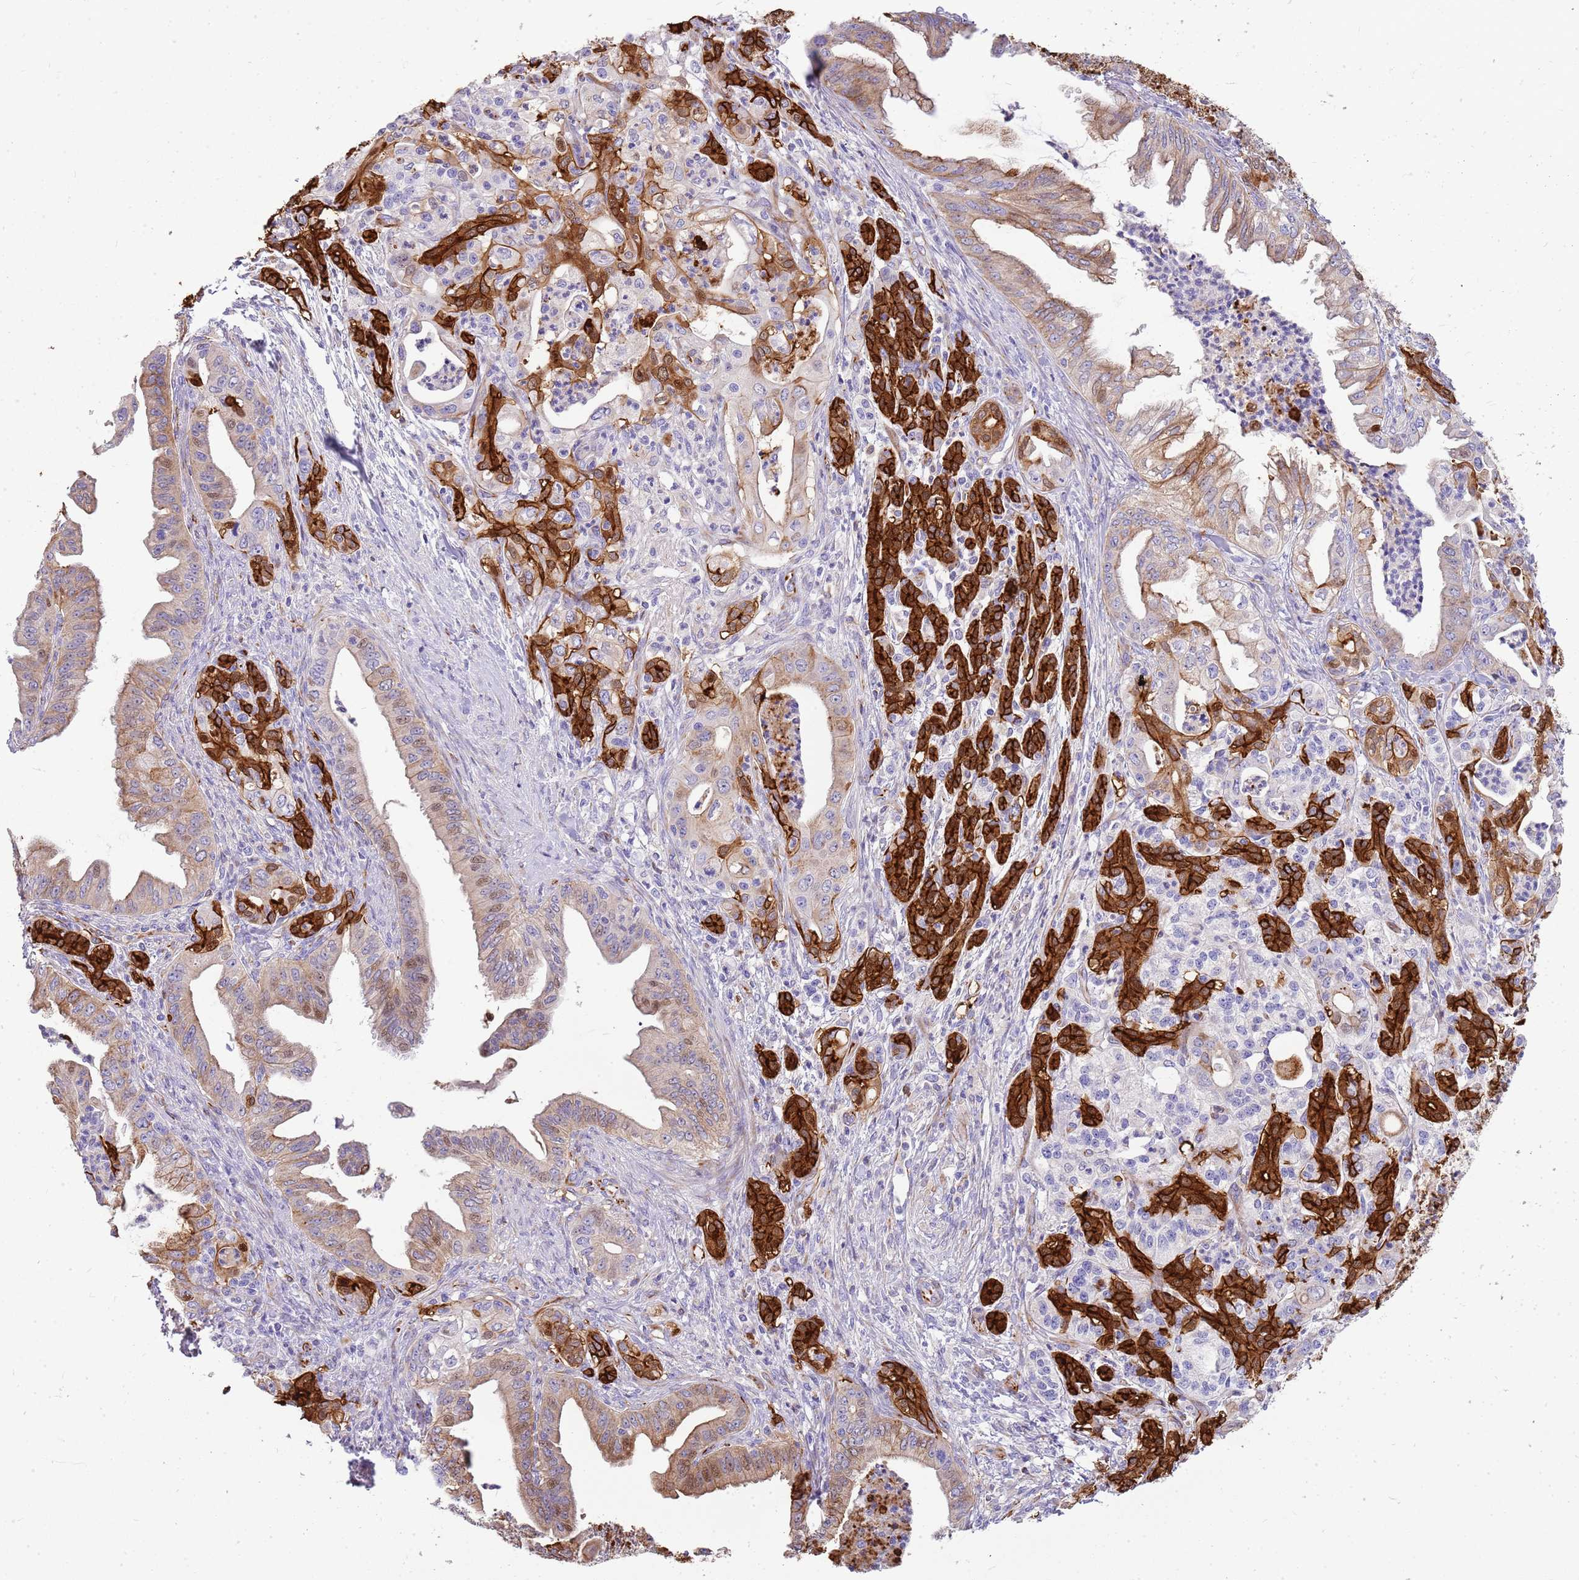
{"staining": {"intensity": "strong", "quantity": "<25%", "location": "cytoplasmic/membranous"}, "tissue": "pancreatic cancer", "cell_type": "Tumor cells", "image_type": "cancer", "snomed": [{"axis": "morphology", "description": "Adenocarcinoma, NOS"}, {"axis": "topography", "description": "Pancreas"}], "caption": "Human adenocarcinoma (pancreatic) stained with a brown dye exhibits strong cytoplasmic/membranous positive positivity in approximately <25% of tumor cells.", "gene": "ZDHHC1", "patient": {"sex": "male", "age": 58}}